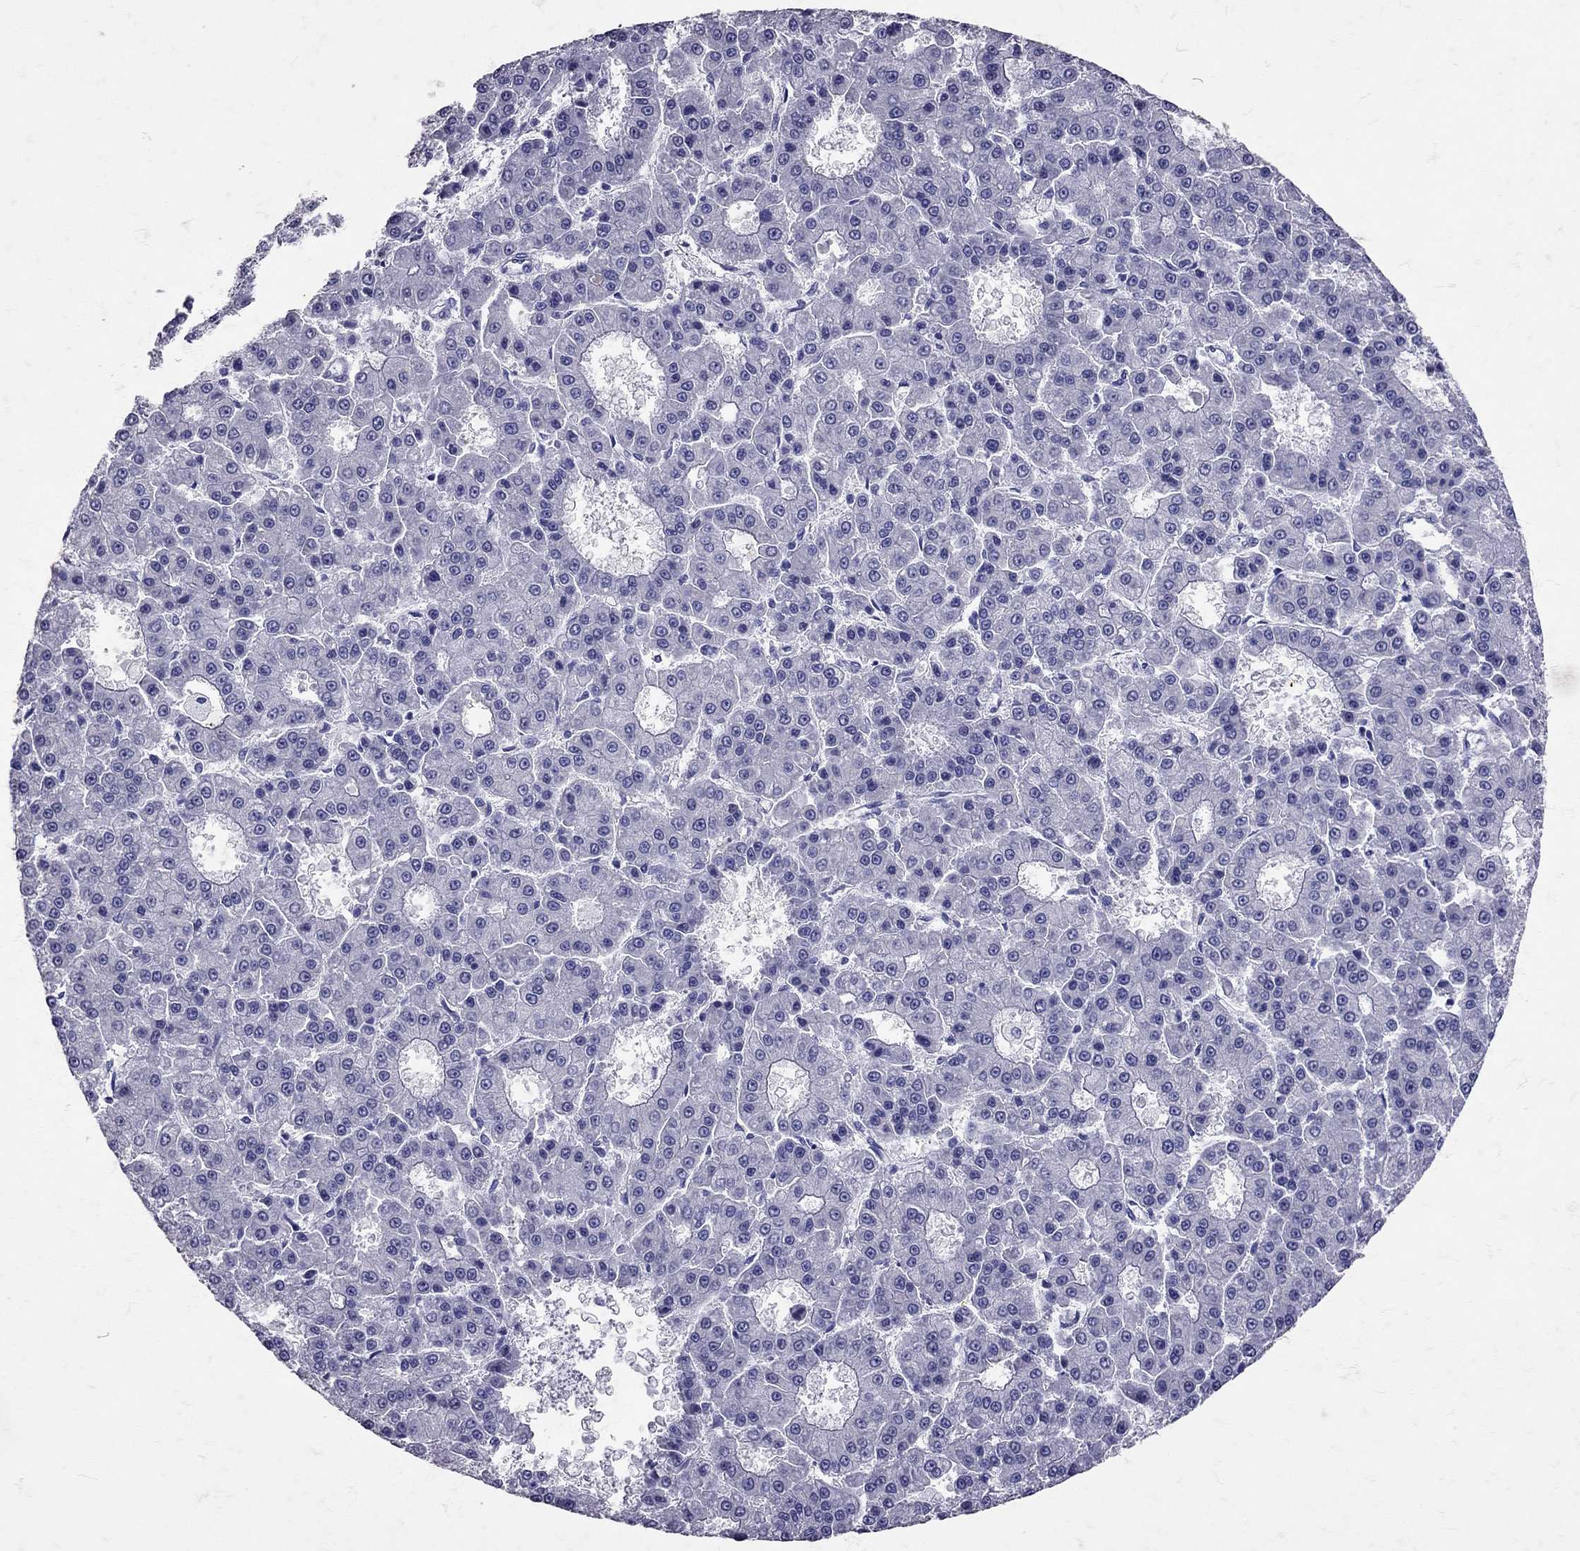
{"staining": {"intensity": "negative", "quantity": "none", "location": "none"}, "tissue": "liver cancer", "cell_type": "Tumor cells", "image_type": "cancer", "snomed": [{"axis": "morphology", "description": "Carcinoma, Hepatocellular, NOS"}, {"axis": "topography", "description": "Liver"}], "caption": "This histopathology image is of liver cancer stained with immunohistochemistry (IHC) to label a protein in brown with the nuclei are counter-stained blue. There is no expression in tumor cells.", "gene": "SST", "patient": {"sex": "male", "age": 70}}